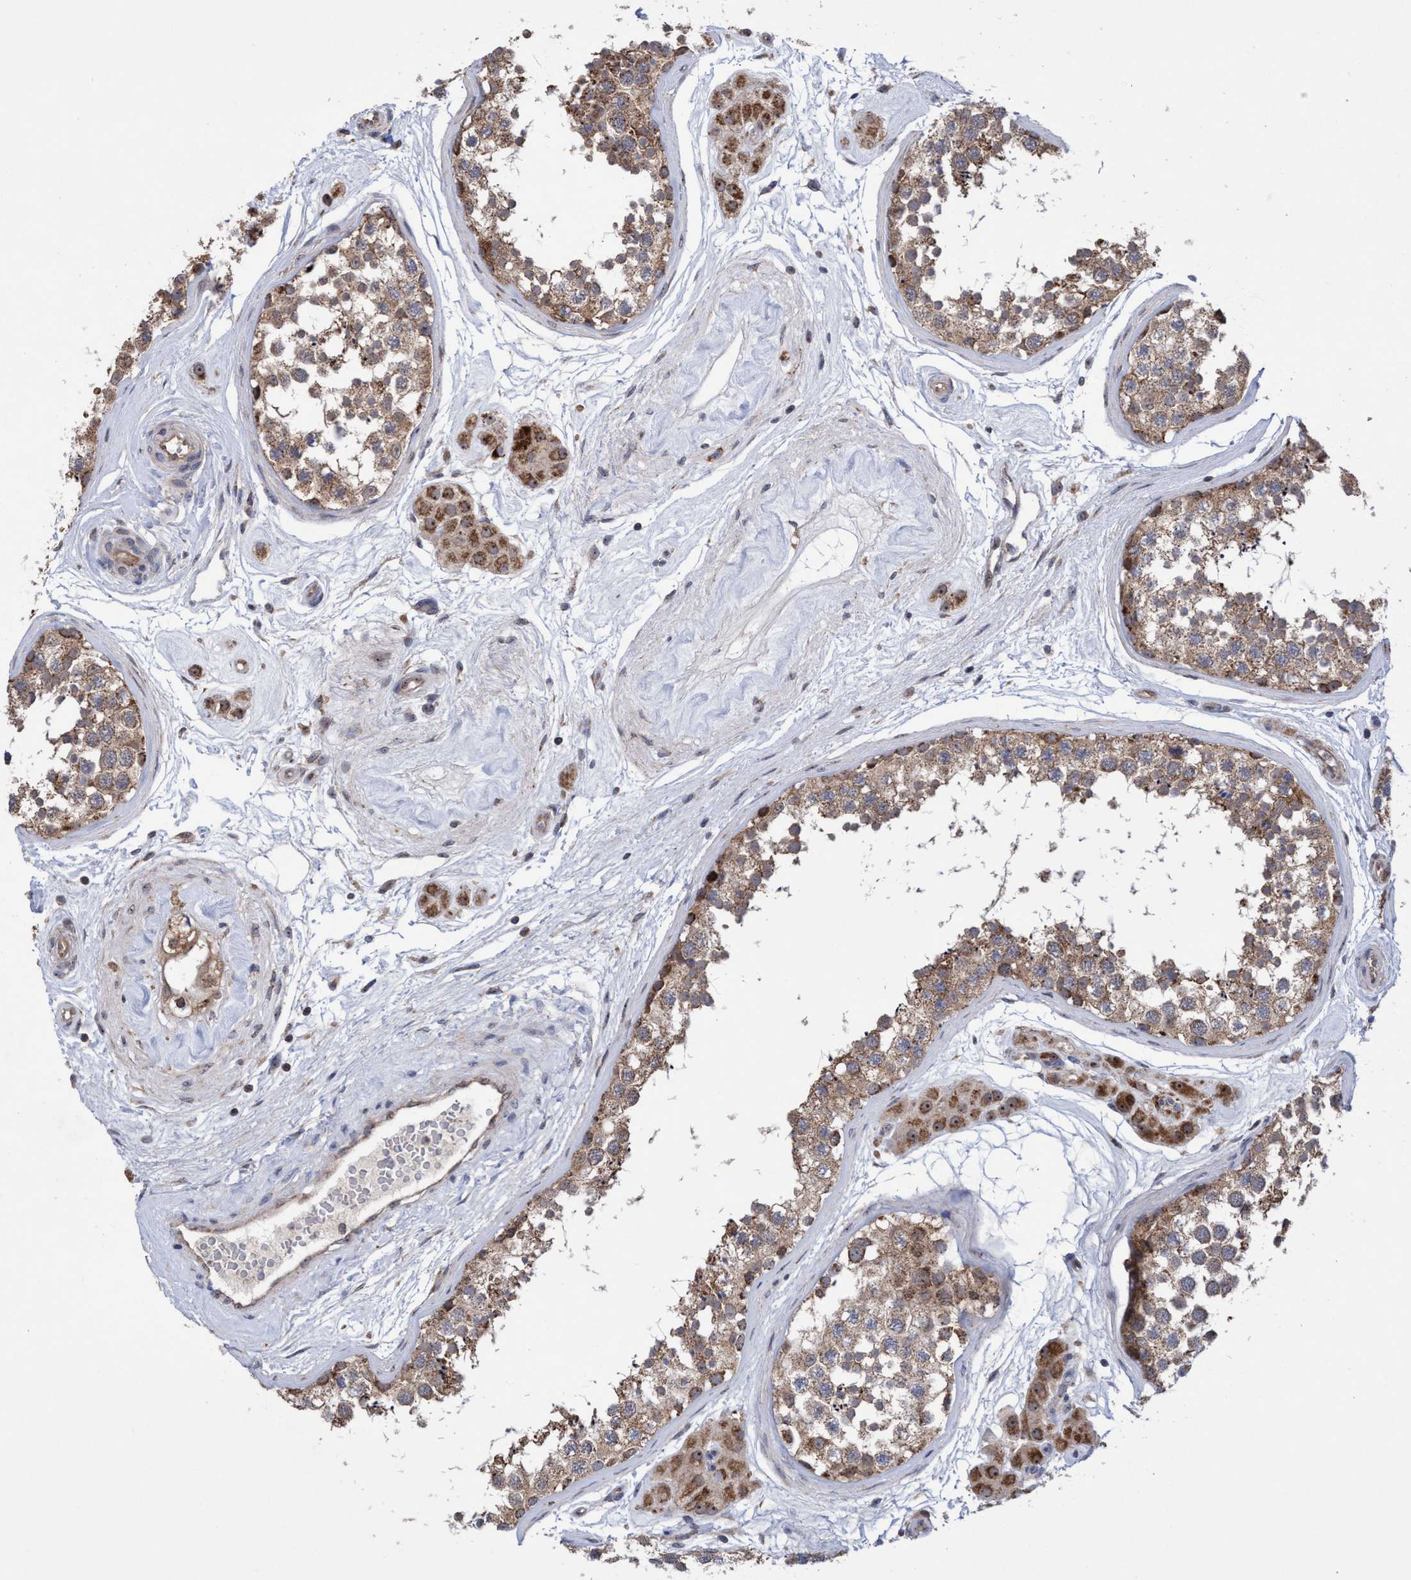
{"staining": {"intensity": "moderate", "quantity": ">75%", "location": "cytoplasmic/membranous"}, "tissue": "testis", "cell_type": "Cells in seminiferous ducts", "image_type": "normal", "snomed": [{"axis": "morphology", "description": "Normal tissue, NOS"}, {"axis": "topography", "description": "Testis"}], "caption": "A brown stain shows moderate cytoplasmic/membranous staining of a protein in cells in seminiferous ducts of normal testis. (IHC, brightfield microscopy, high magnification).", "gene": "P2RY14", "patient": {"sex": "male", "age": 56}}